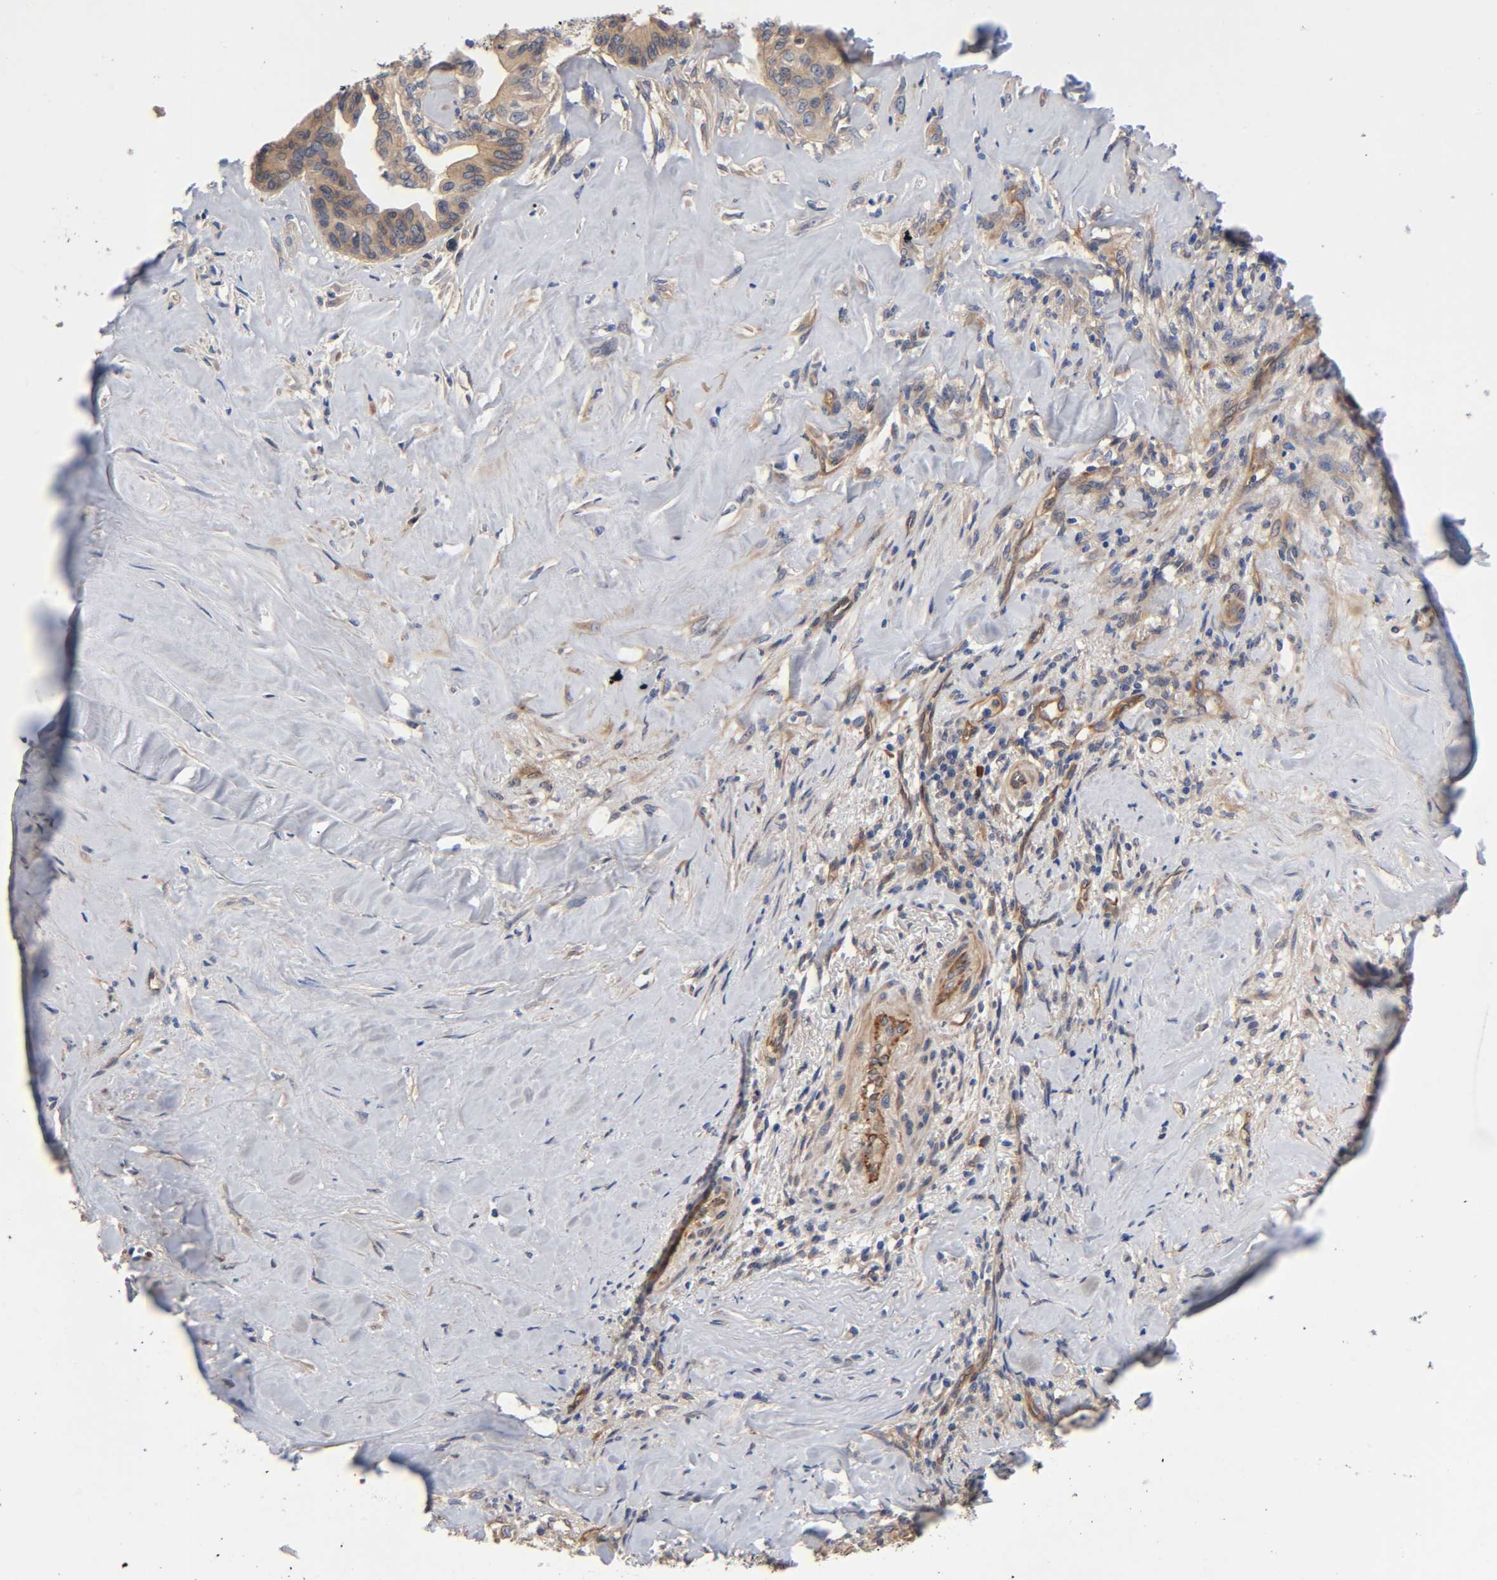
{"staining": {"intensity": "weak", "quantity": ">75%", "location": "cytoplasmic/membranous"}, "tissue": "liver cancer", "cell_type": "Tumor cells", "image_type": "cancer", "snomed": [{"axis": "morphology", "description": "Cholangiocarcinoma"}, {"axis": "topography", "description": "Liver"}], "caption": "Immunohistochemistry (IHC) histopathology image of neoplastic tissue: cholangiocarcinoma (liver) stained using IHC exhibits low levels of weak protein expression localized specifically in the cytoplasmic/membranous of tumor cells, appearing as a cytoplasmic/membranous brown color.", "gene": "RAB13", "patient": {"sex": "female", "age": 67}}